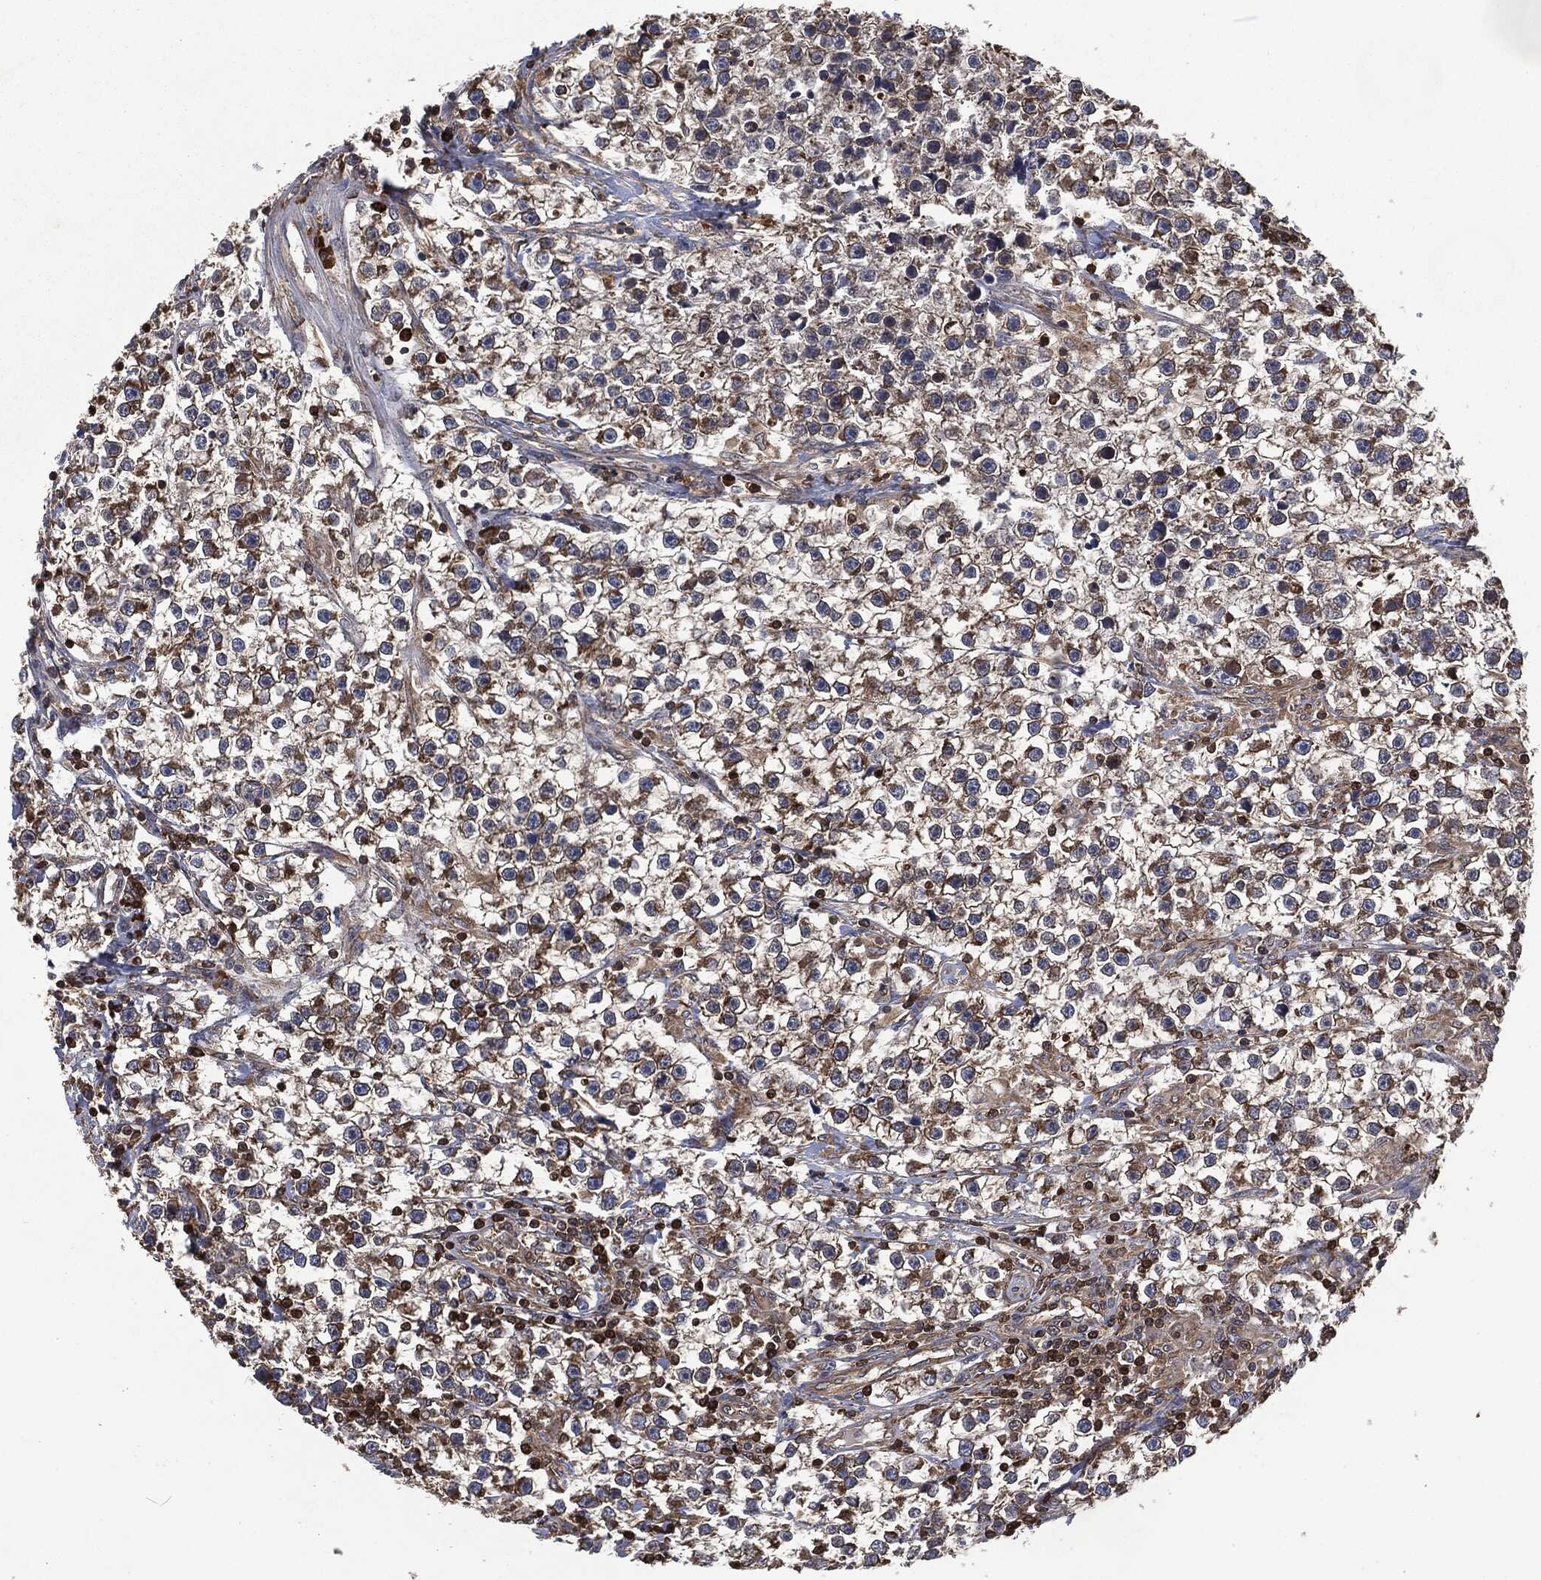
{"staining": {"intensity": "moderate", "quantity": ">75%", "location": "cytoplasmic/membranous"}, "tissue": "testis cancer", "cell_type": "Tumor cells", "image_type": "cancer", "snomed": [{"axis": "morphology", "description": "Seminoma, NOS"}, {"axis": "topography", "description": "Testis"}], "caption": "High-power microscopy captured an IHC photomicrograph of testis seminoma, revealing moderate cytoplasmic/membranous expression in approximately >75% of tumor cells.", "gene": "PRDX4", "patient": {"sex": "male", "age": 59}}